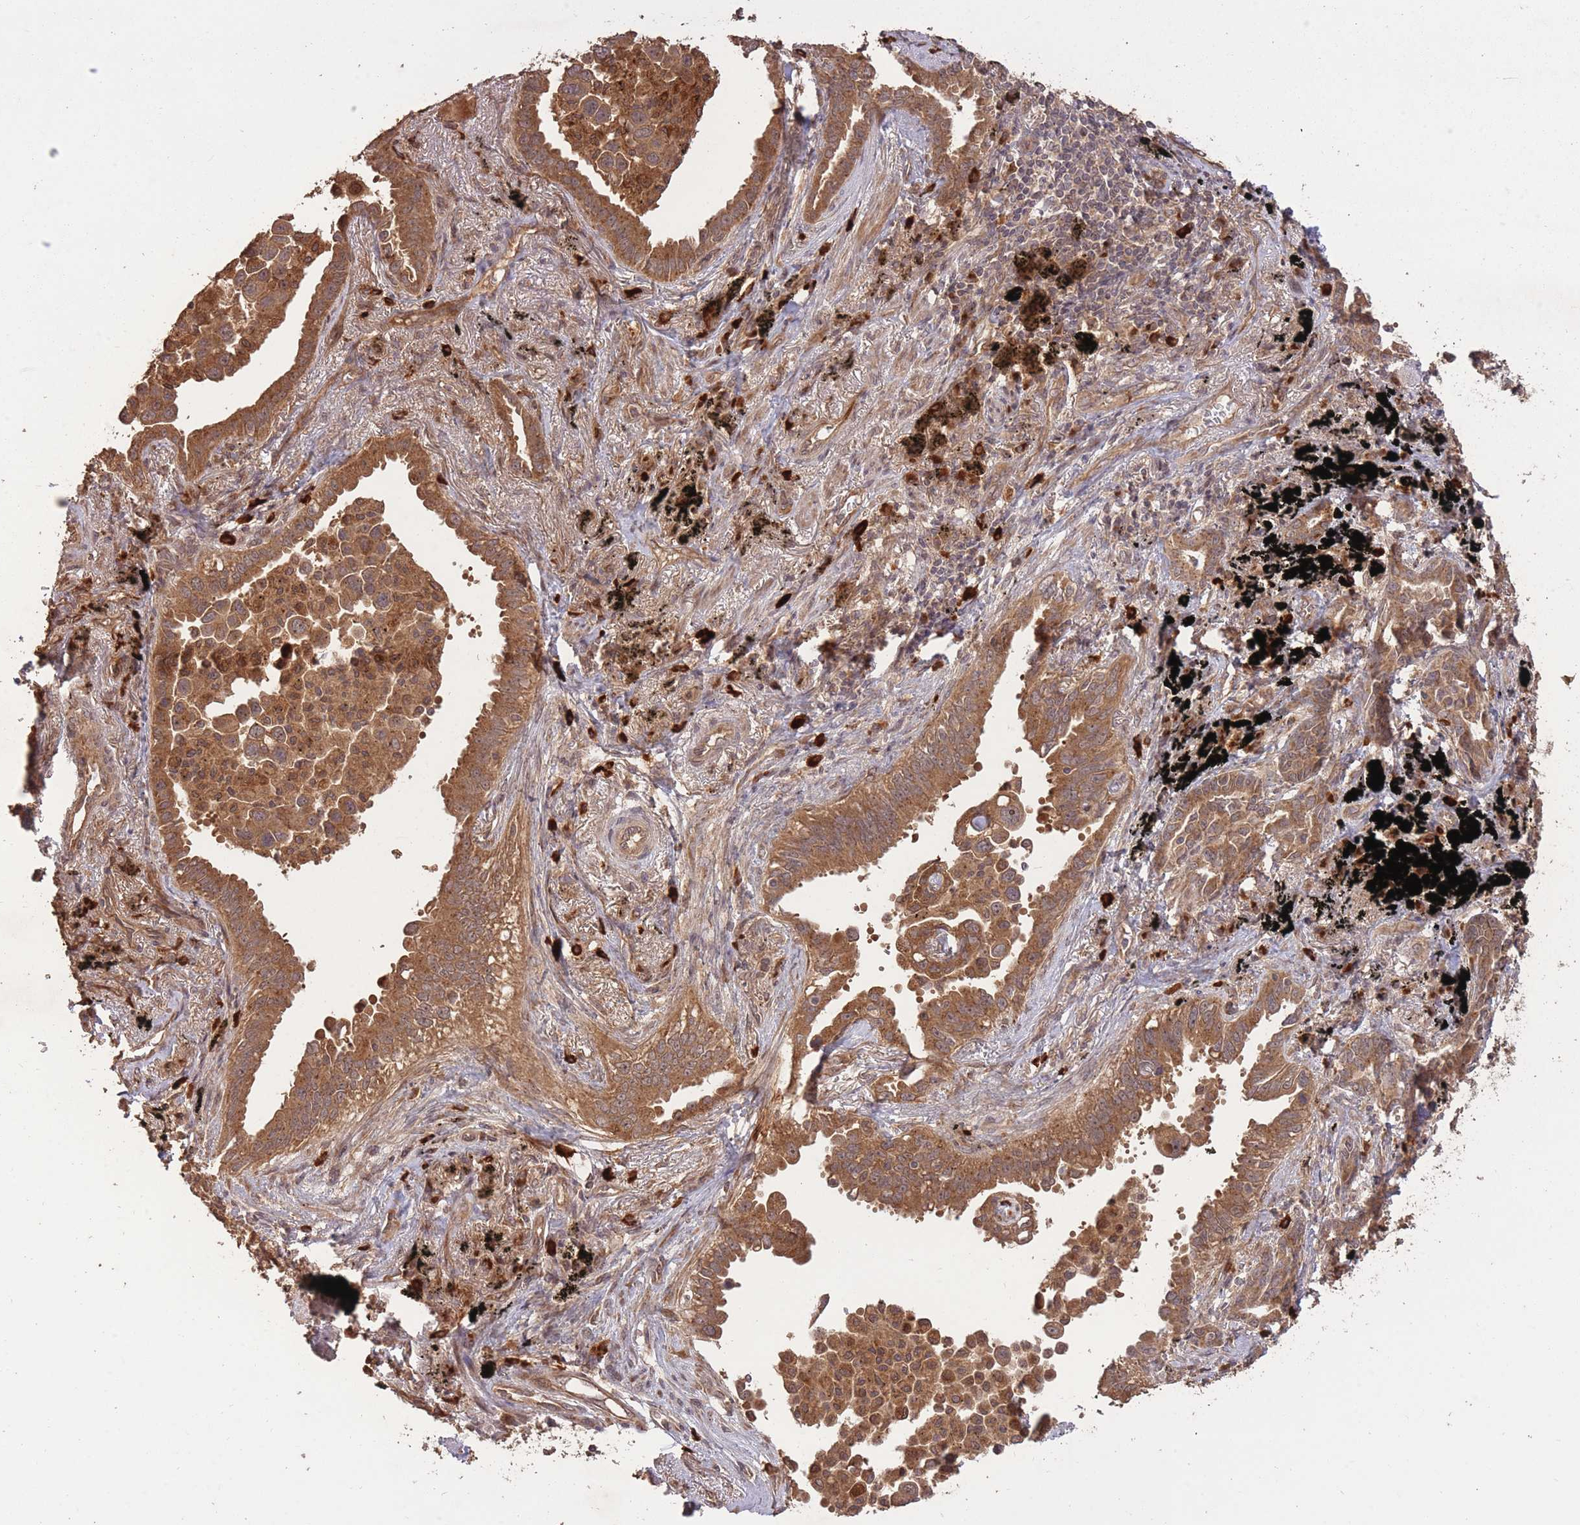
{"staining": {"intensity": "moderate", "quantity": ">75%", "location": "cytoplasmic/membranous"}, "tissue": "lung cancer", "cell_type": "Tumor cells", "image_type": "cancer", "snomed": [{"axis": "morphology", "description": "Adenocarcinoma, NOS"}, {"axis": "topography", "description": "Lung"}], "caption": "The immunohistochemical stain labels moderate cytoplasmic/membranous expression in tumor cells of lung adenocarcinoma tissue.", "gene": "ERBB3", "patient": {"sex": "male", "age": 67}}